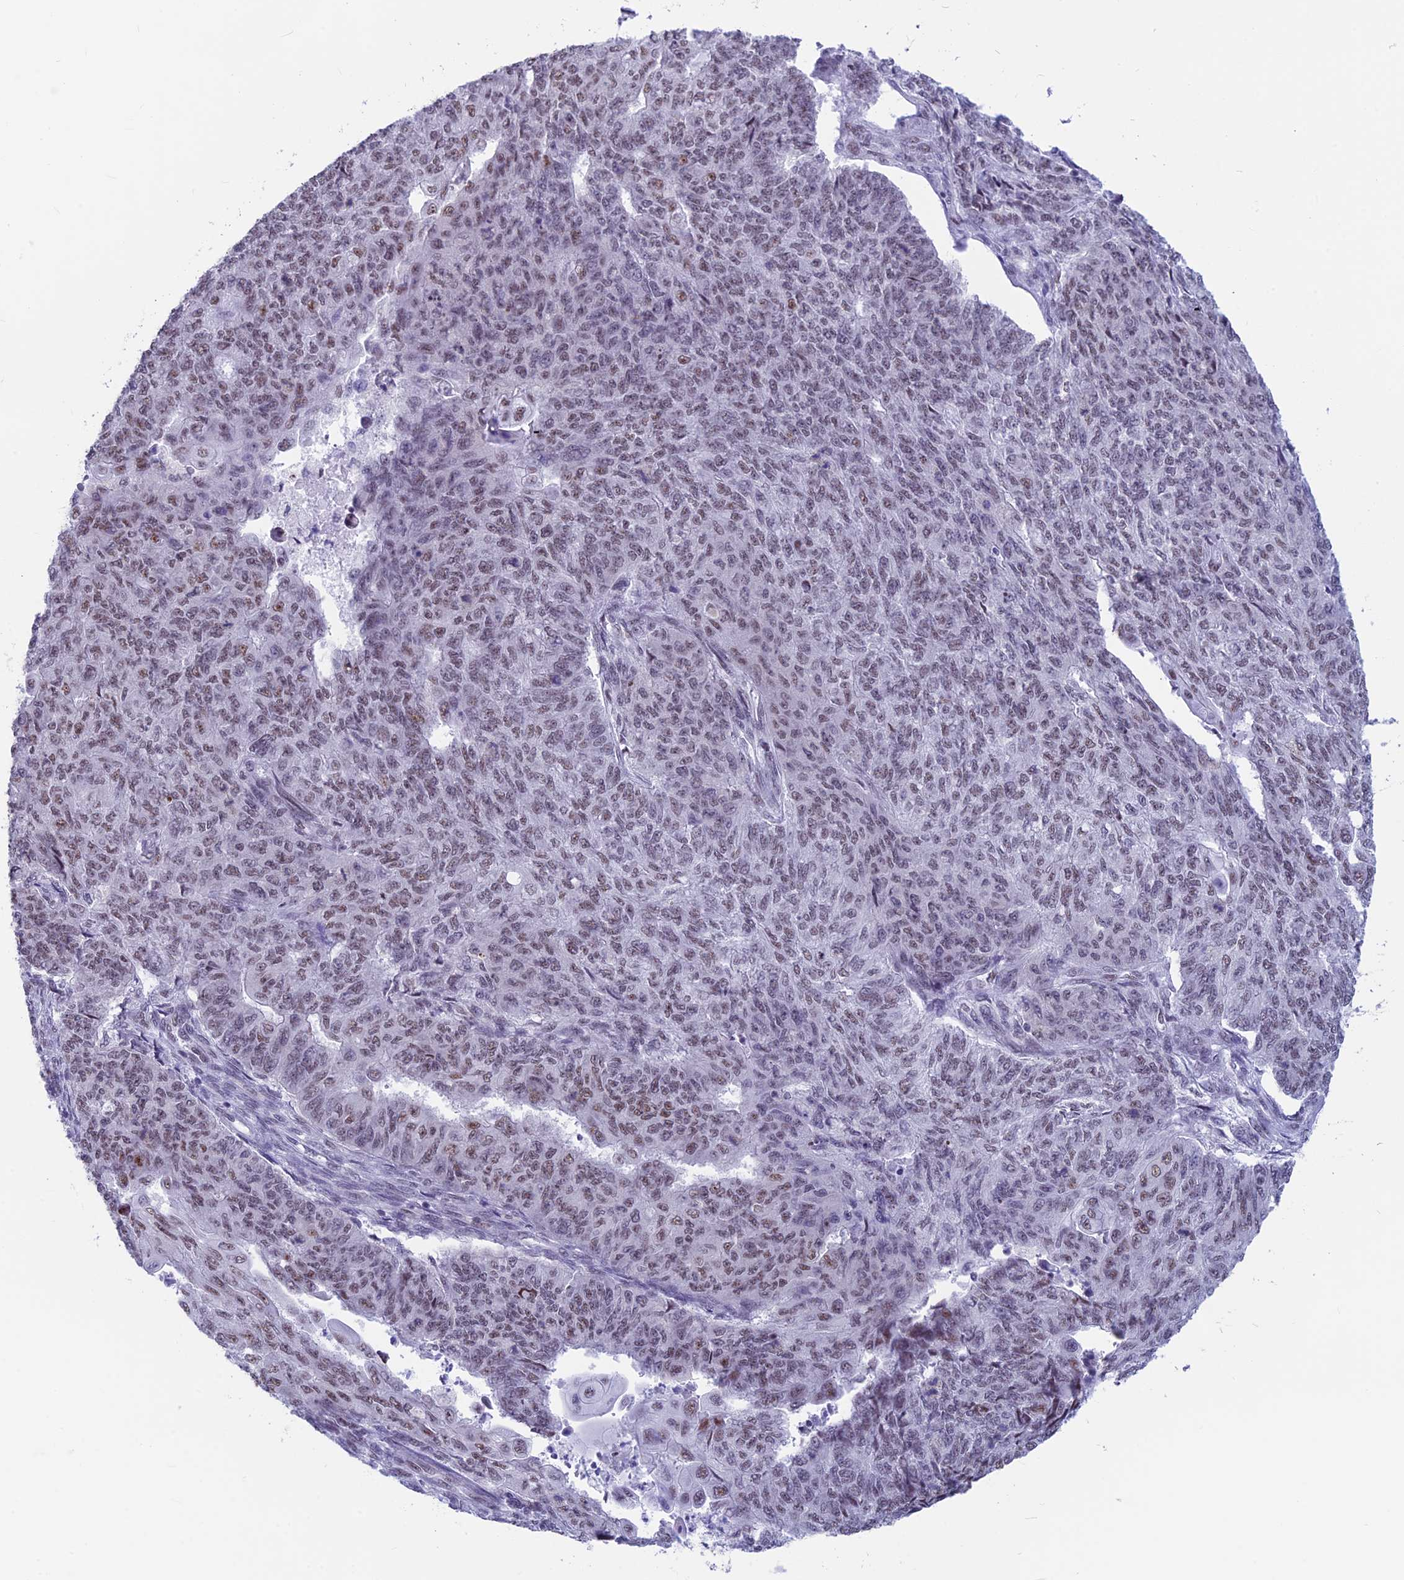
{"staining": {"intensity": "moderate", "quantity": "25%-75%", "location": "nuclear"}, "tissue": "endometrial cancer", "cell_type": "Tumor cells", "image_type": "cancer", "snomed": [{"axis": "morphology", "description": "Adenocarcinoma, NOS"}, {"axis": "topography", "description": "Endometrium"}], "caption": "Endometrial adenocarcinoma stained with DAB (3,3'-diaminobenzidine) immunohistochemistry exhibits medium levels of moderate nuclear expression in approximately 25%-75% of tumor cells. The protein of interest is shown in brown color, while the nuclei are stained blue.", "gene": "SRSF5", "patient": {"sex": "female", "age": 32}}